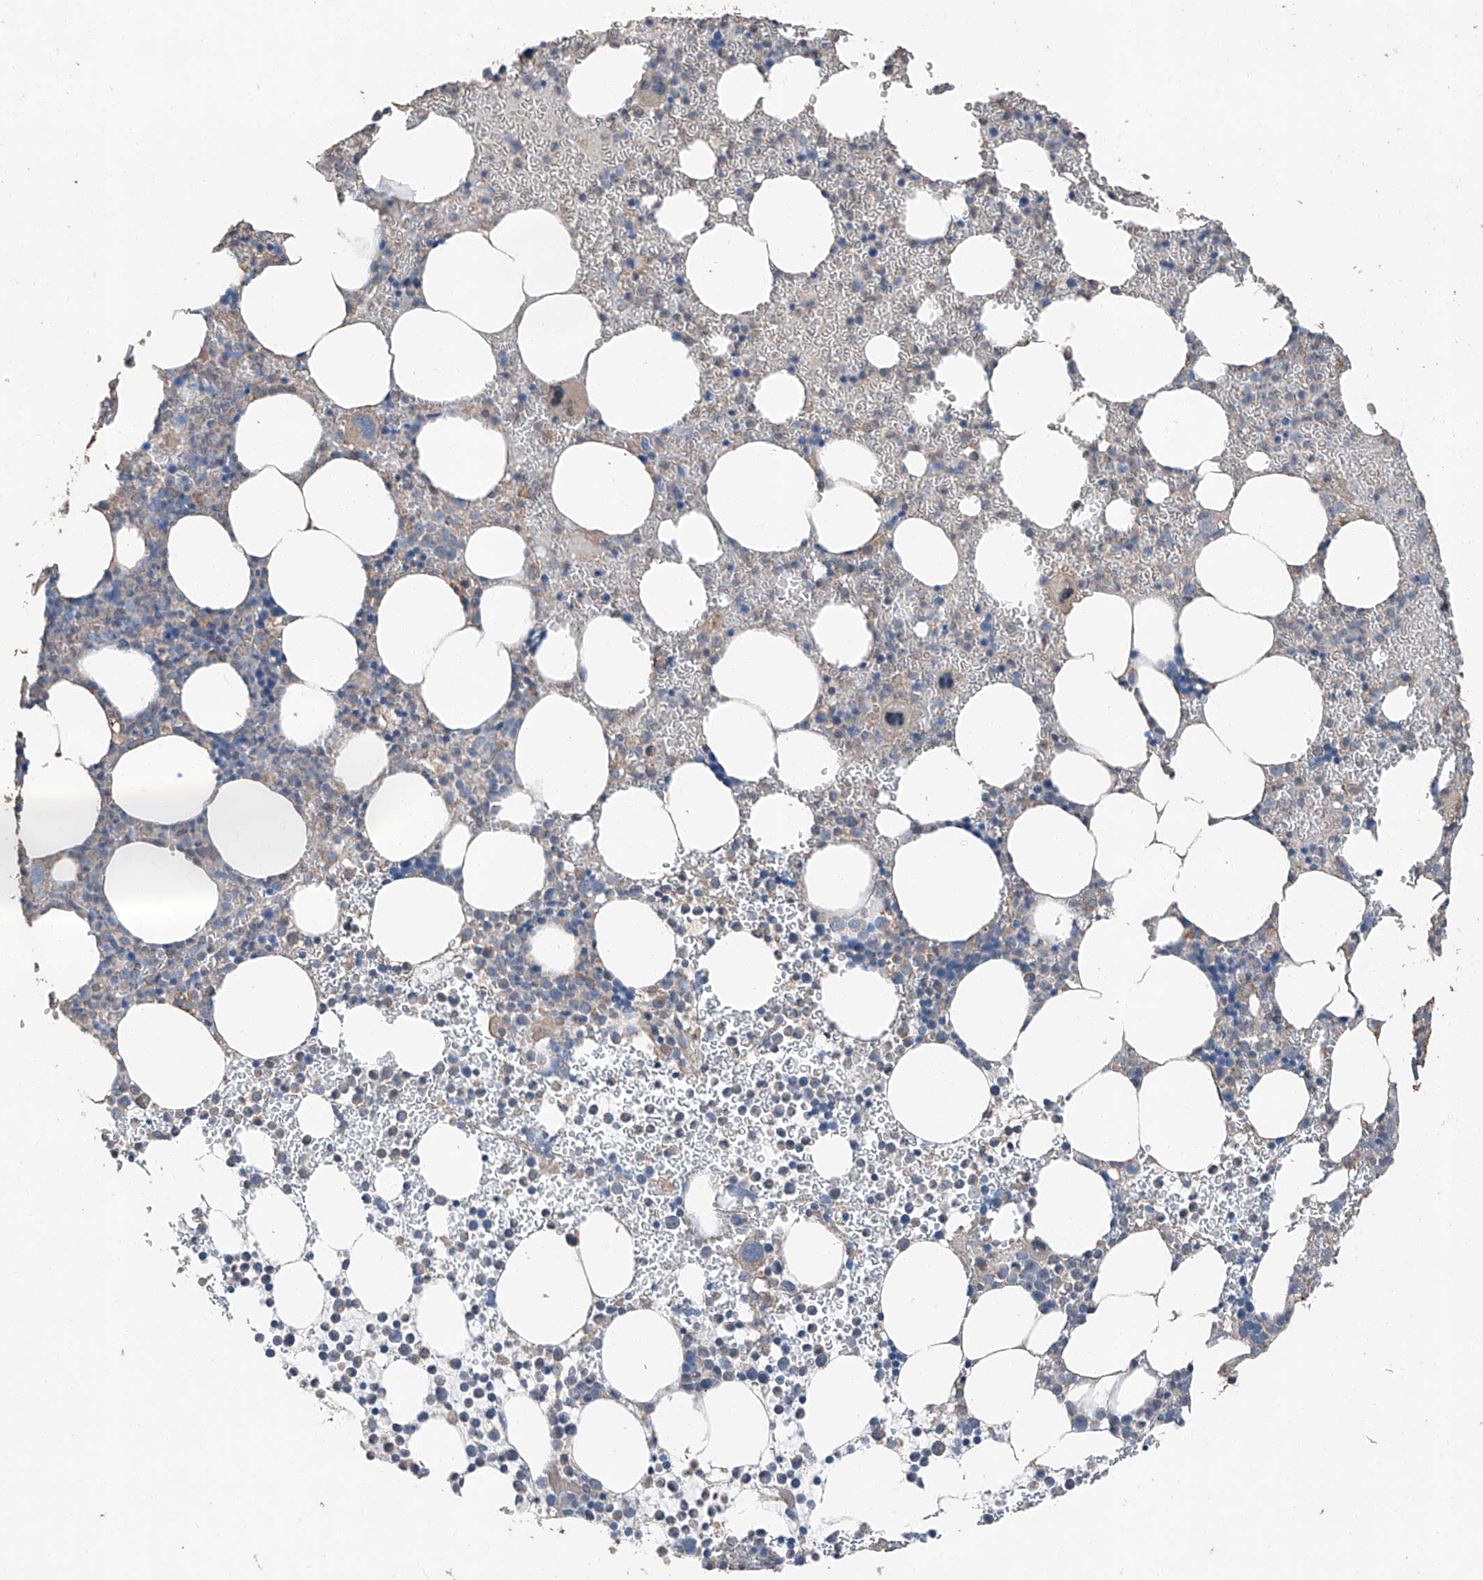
{"staining": {"intensity": "negative", "quantity": "none", "location": "none"}, "tissue": "bone marrow", "cell_type": "Hematopoietic cells", "image_type": "normal", "snomed": [{"axis": "morphology", "description": "Normal tissue, NOS"}, {"axis": "topography", "description": "Bone marrow"}], "caption": "This is an immunohistochemistry (IHC) histopathology image of normal human bone marrow. There is no staining in hematopoietic cells.", "gene": "MAMLD1", "patient": {"sex": "female", "age": 78}}